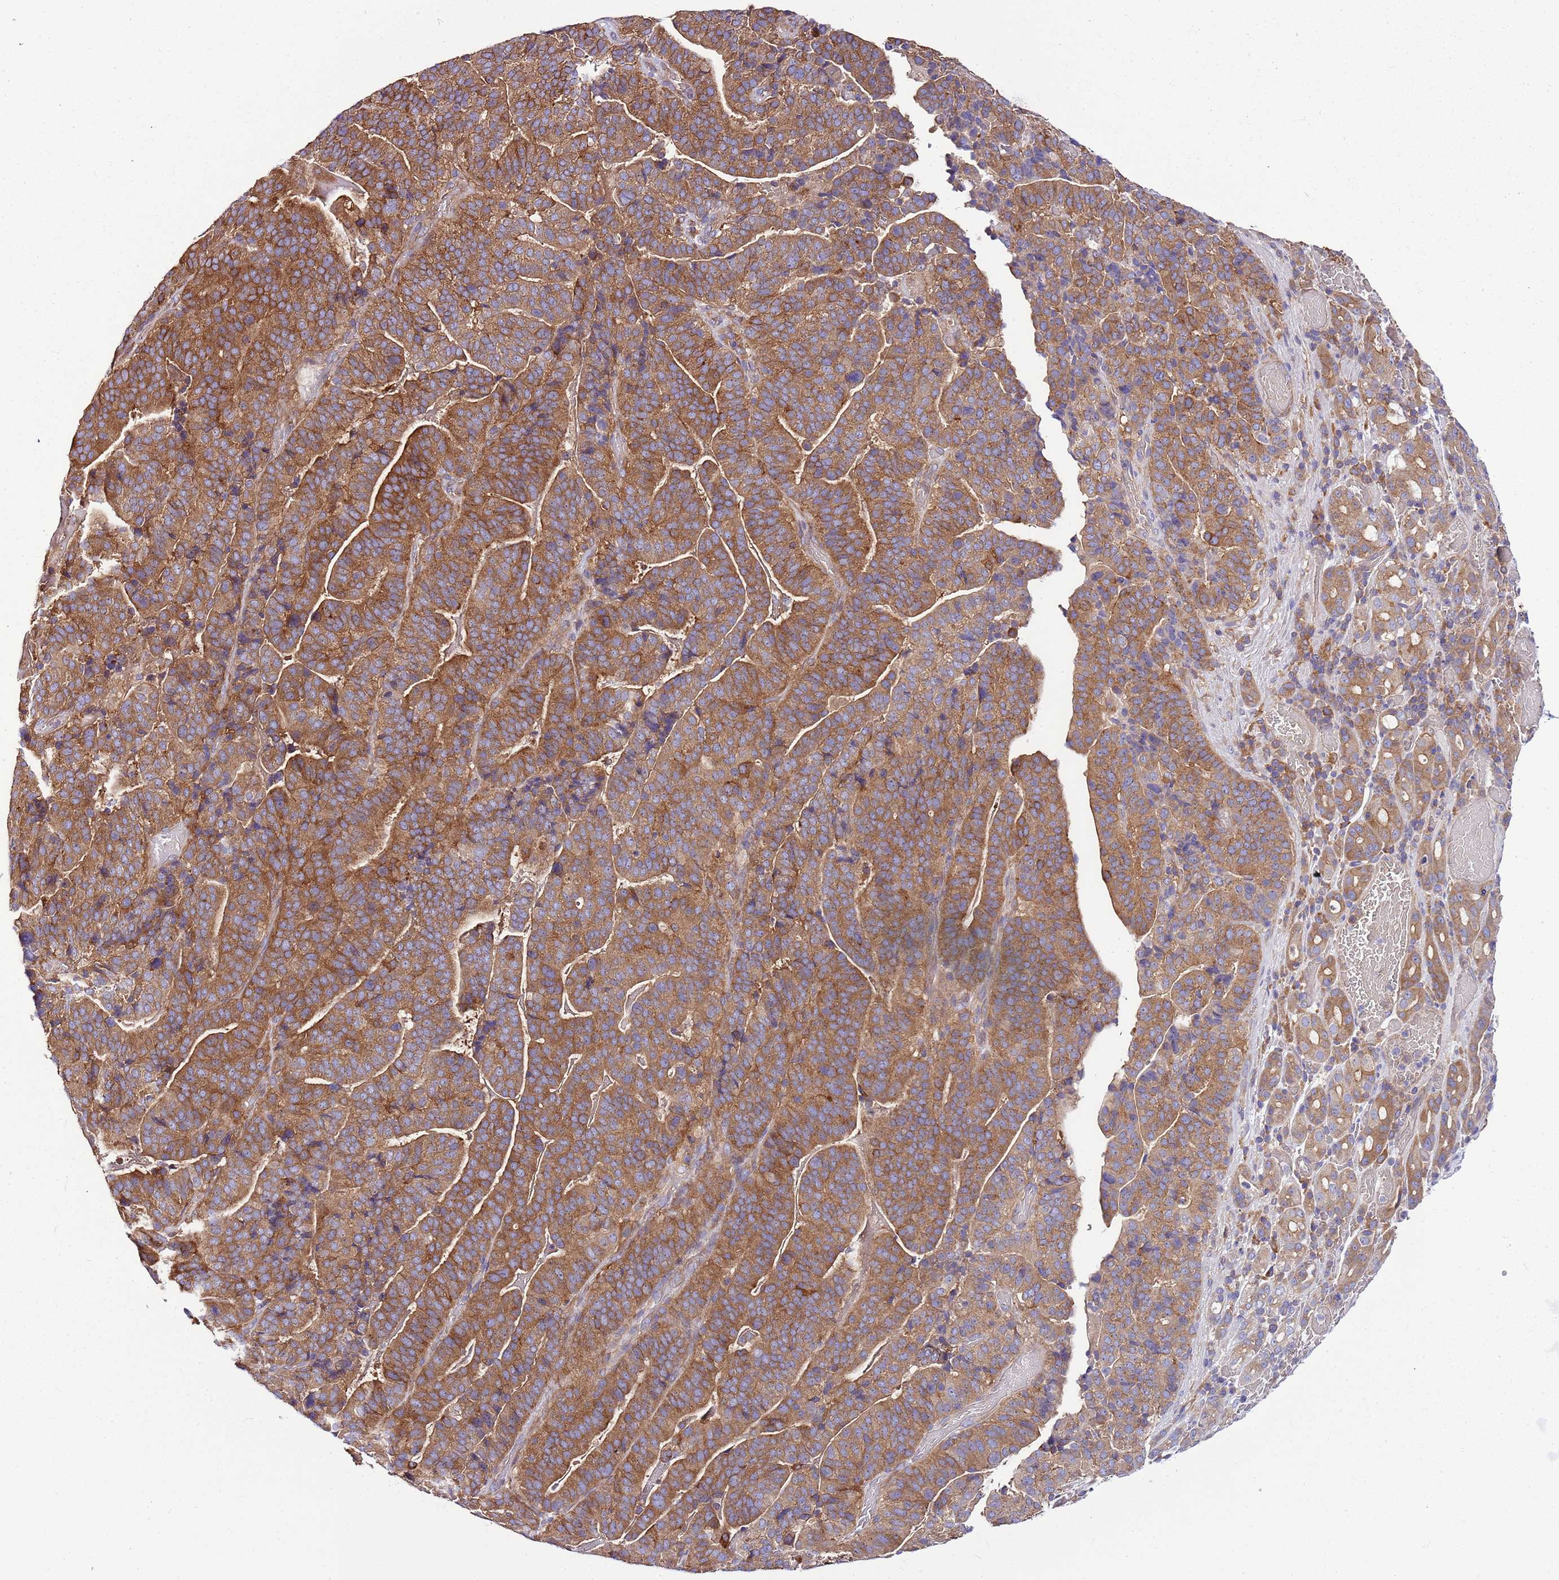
{"staining": {"intensity": "strong", "quantity": ">75%", "location": "cytoplasmic/membranous"}, "tissue": "stomach cancer", "cell_type": "Tumor cells", "image_type": "cancer", "snomed": [{"axis": "morphology", "description": "Adenocarcinoma, NOS"}, {"axis": "topography", "description": "Stomach"}], "caption": "This is a micrograph of IHC staining of stomach cancer (adenocarcinoma), which shows strong staining in the cytoplasmic/membranous of tumor cells.", "gene": "ATXN2L", "patient": {"sex": "male", "age": 48}}